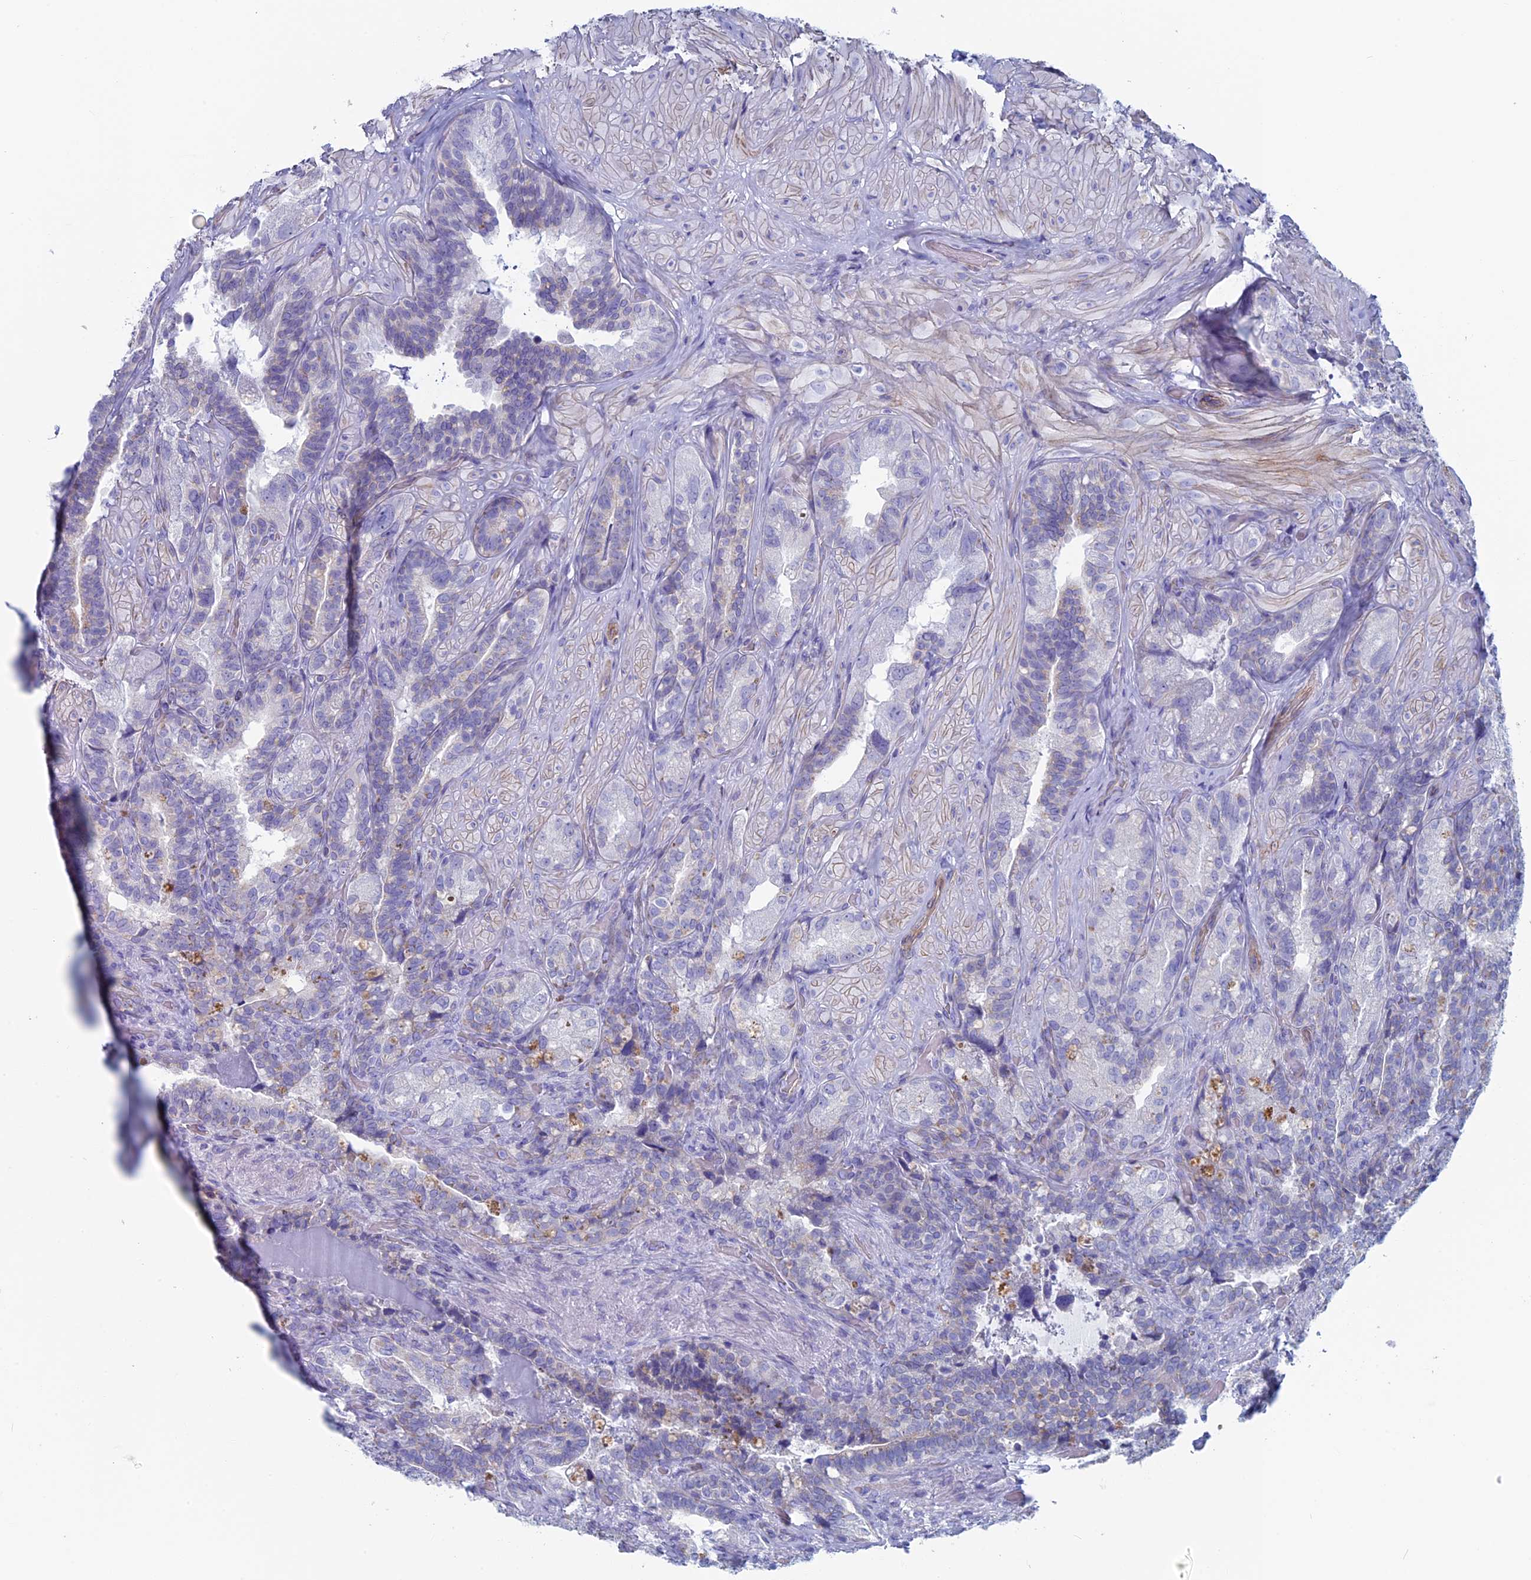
{"staining": {"intensity": "negative", "quantity": "none", "location": "none"}, "tissue": "seminal vesicle", "cell_type": "Glandular cells", "image_type": "normal", "snomed": [{"axis": "morphology", "description": "Normal tissue, NOS"}, {"axis": "topography", "description": "Prostate and seminal vesicle, NOS"}, {"axis": "topography", "description": "Prostate"}, {"axis": "topography", "description": "Seminal veicle"}], "caption": "This is a image of immunohistochemistry (IHC) staining of benign seminal vesicle, which shows no staining in glandular cells.", "gene": "MAGEB6", "patient": {"sex": "male", "age": 67}}